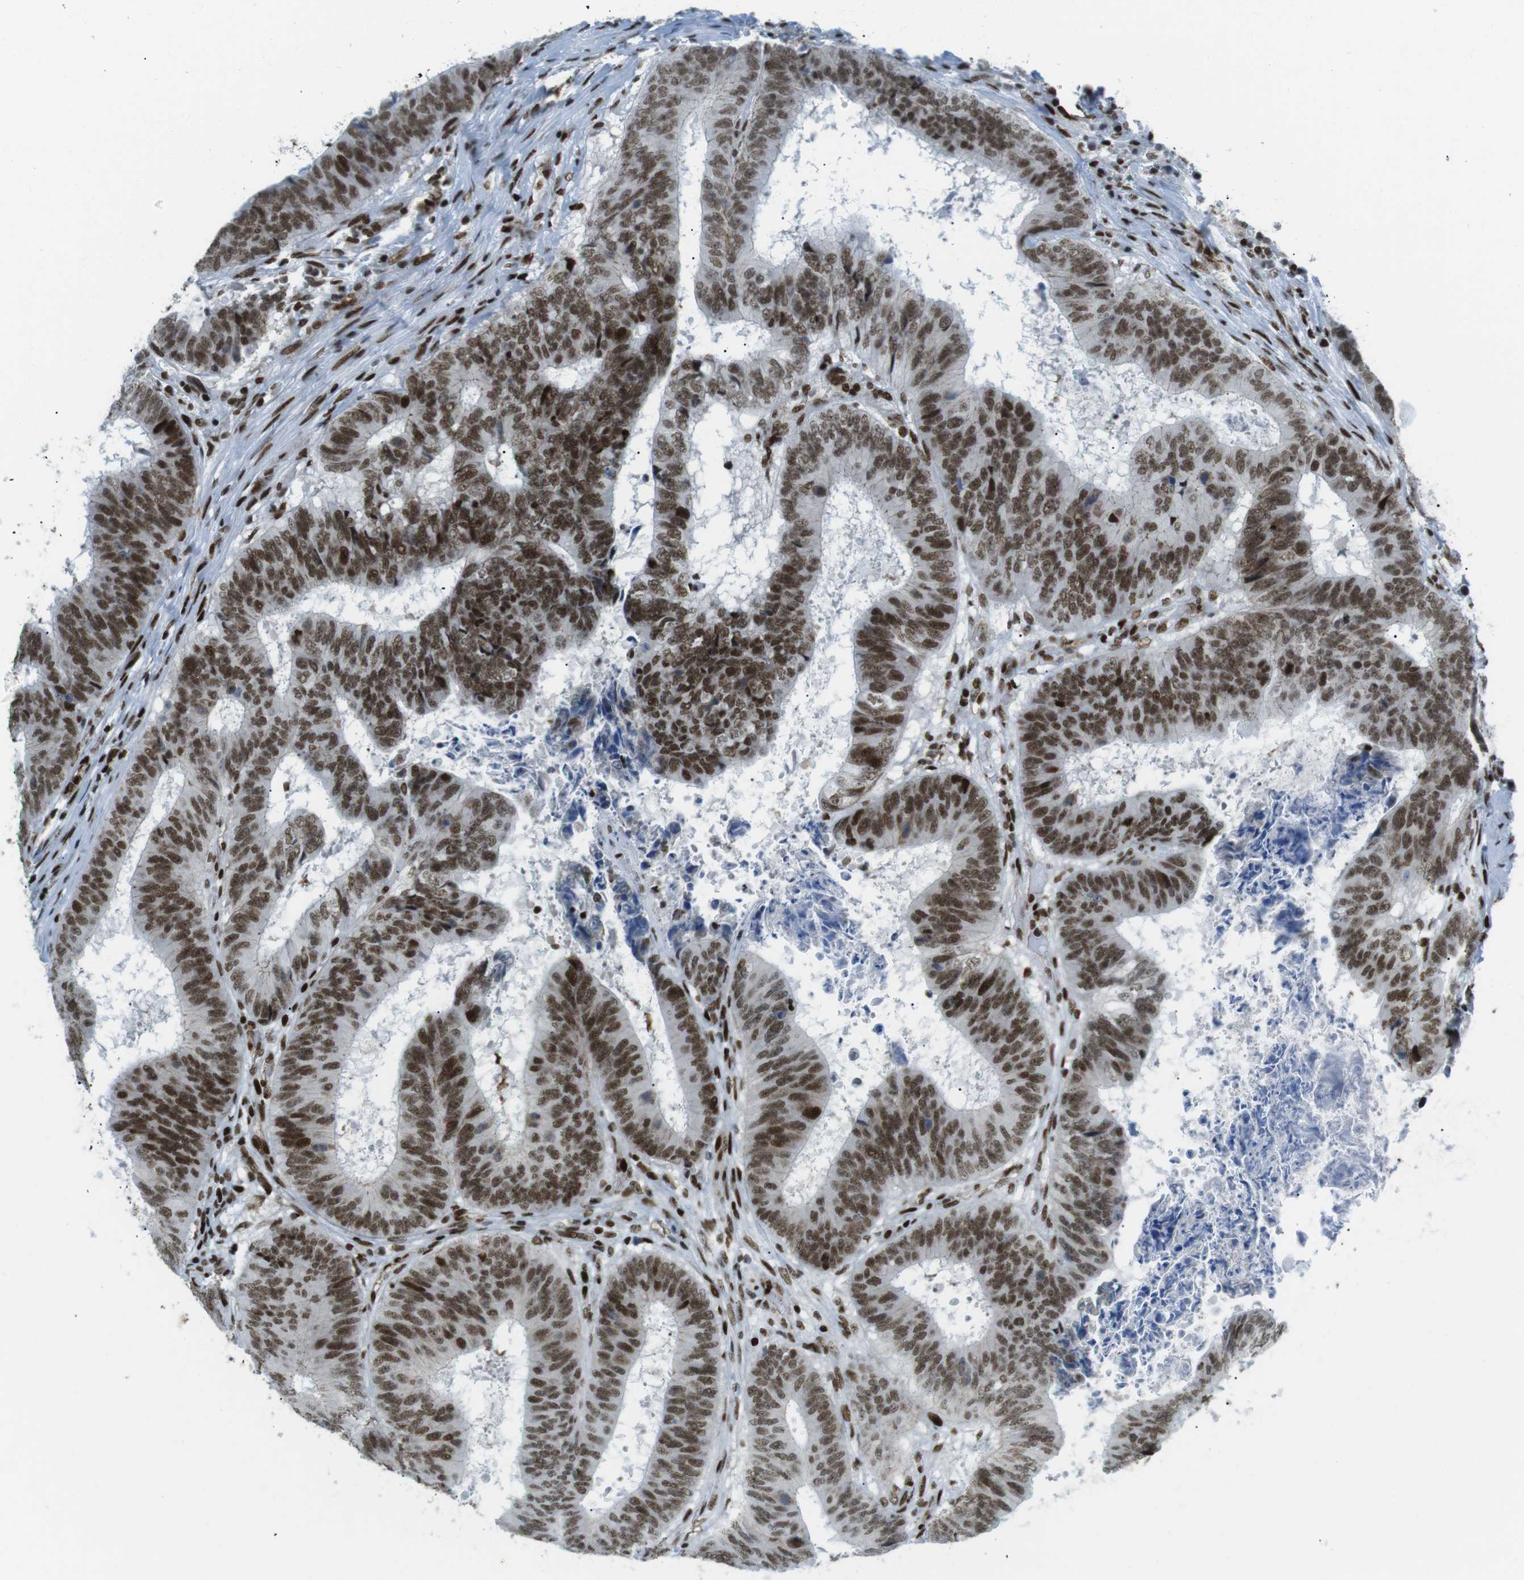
{"staining": {"intensity": "strong", "quantity": ">75%", "location": "nuclear"}, "tissue": "colorectal cancer", "cell_type": "Tumor cells", "image_type": "cancer", "snomed": [{"axis": "morphology", "description": "Adenocarcinoma, NOS"}, {"axis": "topography", "description": "Rectum"}], "caption": "This is a histology image of IHC staining of colorectal adenocarcinoma, which shows strong staining in the nuclear of tumor cells.", "gene": "ARID1A", "patient": {"sex": "male", "age": 72}}